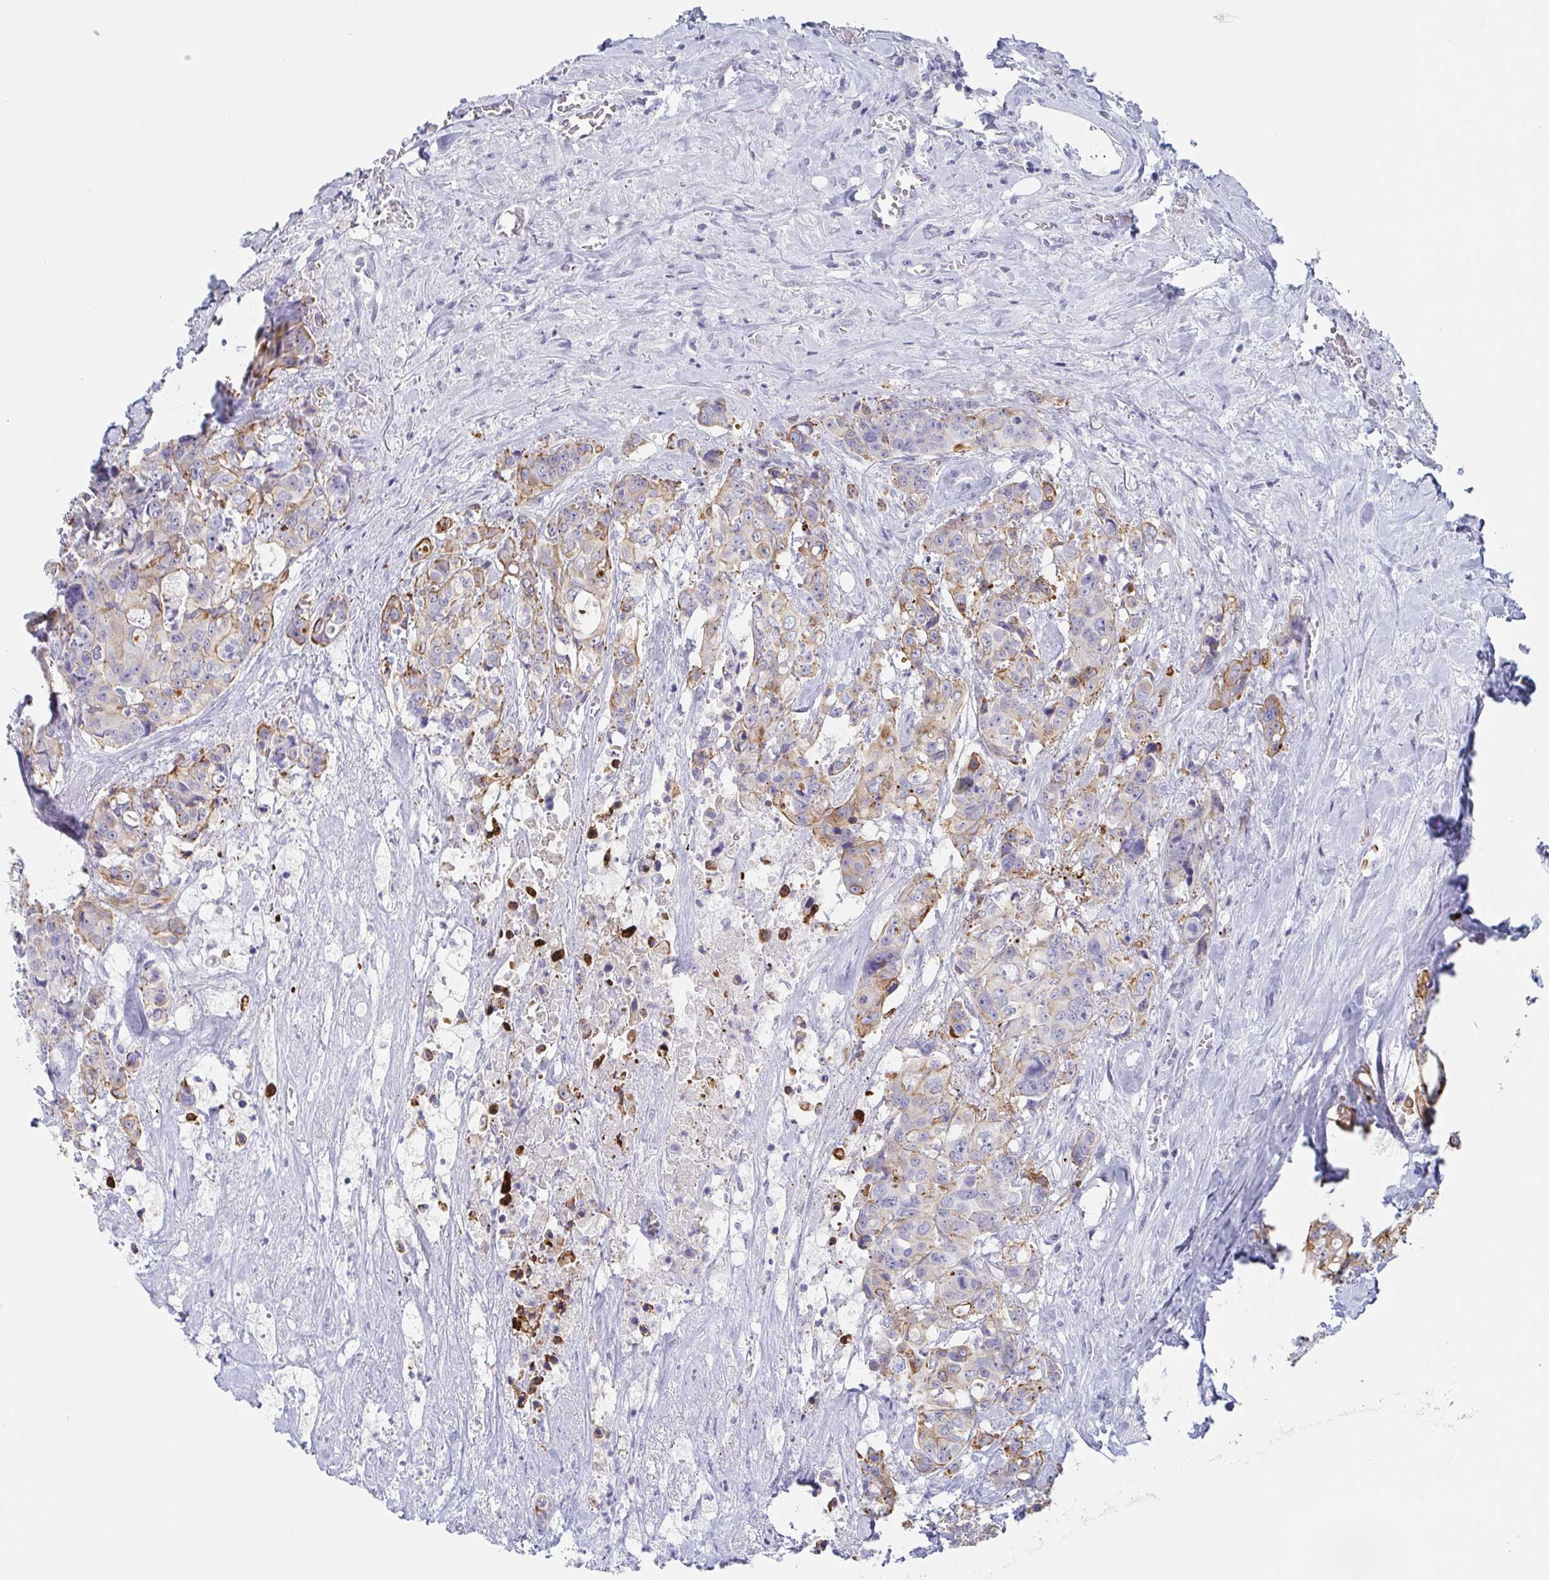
{"staining": {"intensity": "moderate", "quantity": "25%-75%", "location": "cytoplasmic/membranous"}, "tissue": "colorectal cancer", "cell_type": "Tumor cells", "image_type": "cancer", "snomed": [{"axis": "morphology", "description": "Adenocarcinoma, NOS"}, {"axis": "topography", "description": "Rectum"}], "caption": "Human colorectal cancer stained with a protein marker shows moderate staining in tumor cells.", "gene": "RHOV", "patient": {"sex": "female", "age": 62}}